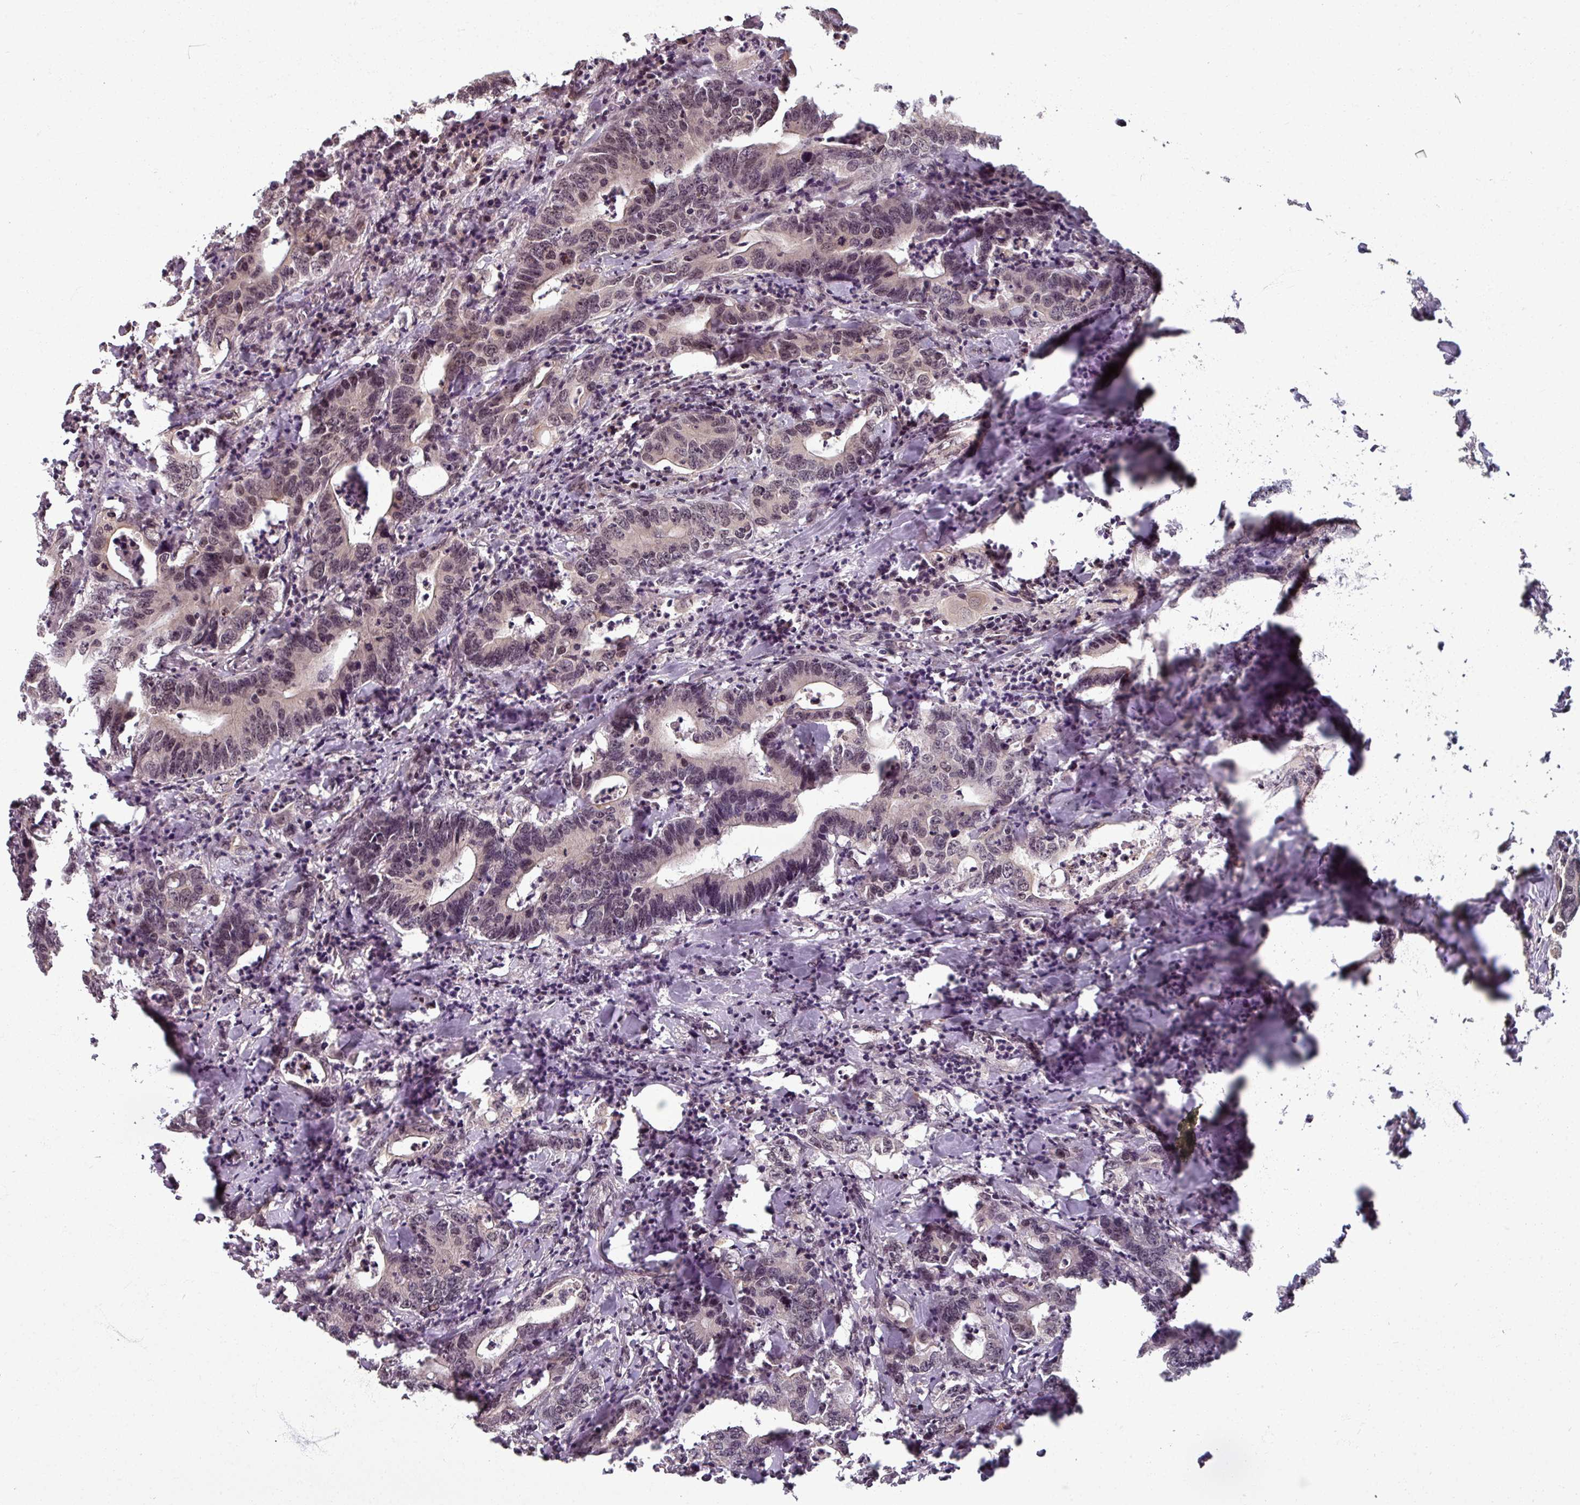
{"staining": {"intensity": "weak", "quantity": "<25%", "location": "nuclear"}, "tissue": "colorectal cancer", "cell_type": "Tumor cells", "image_type": "cancer", "snomed": [{"axis": "morphology", "description": "Adenocarcinoma, NOS"}, {"axis": "topography", "description": "Colon"}], "caption": "DAB (3,3'-diaminobenzidine) immunohistochemical staining of colorectal cancer (adenocarcinoma) exhibits no significant staining in tumor cells. (Immunohistochemistry, brightfield microscopy, high magnification).", "gene": "POLR2G", "patient": {"sex": "female", "age": 75}}